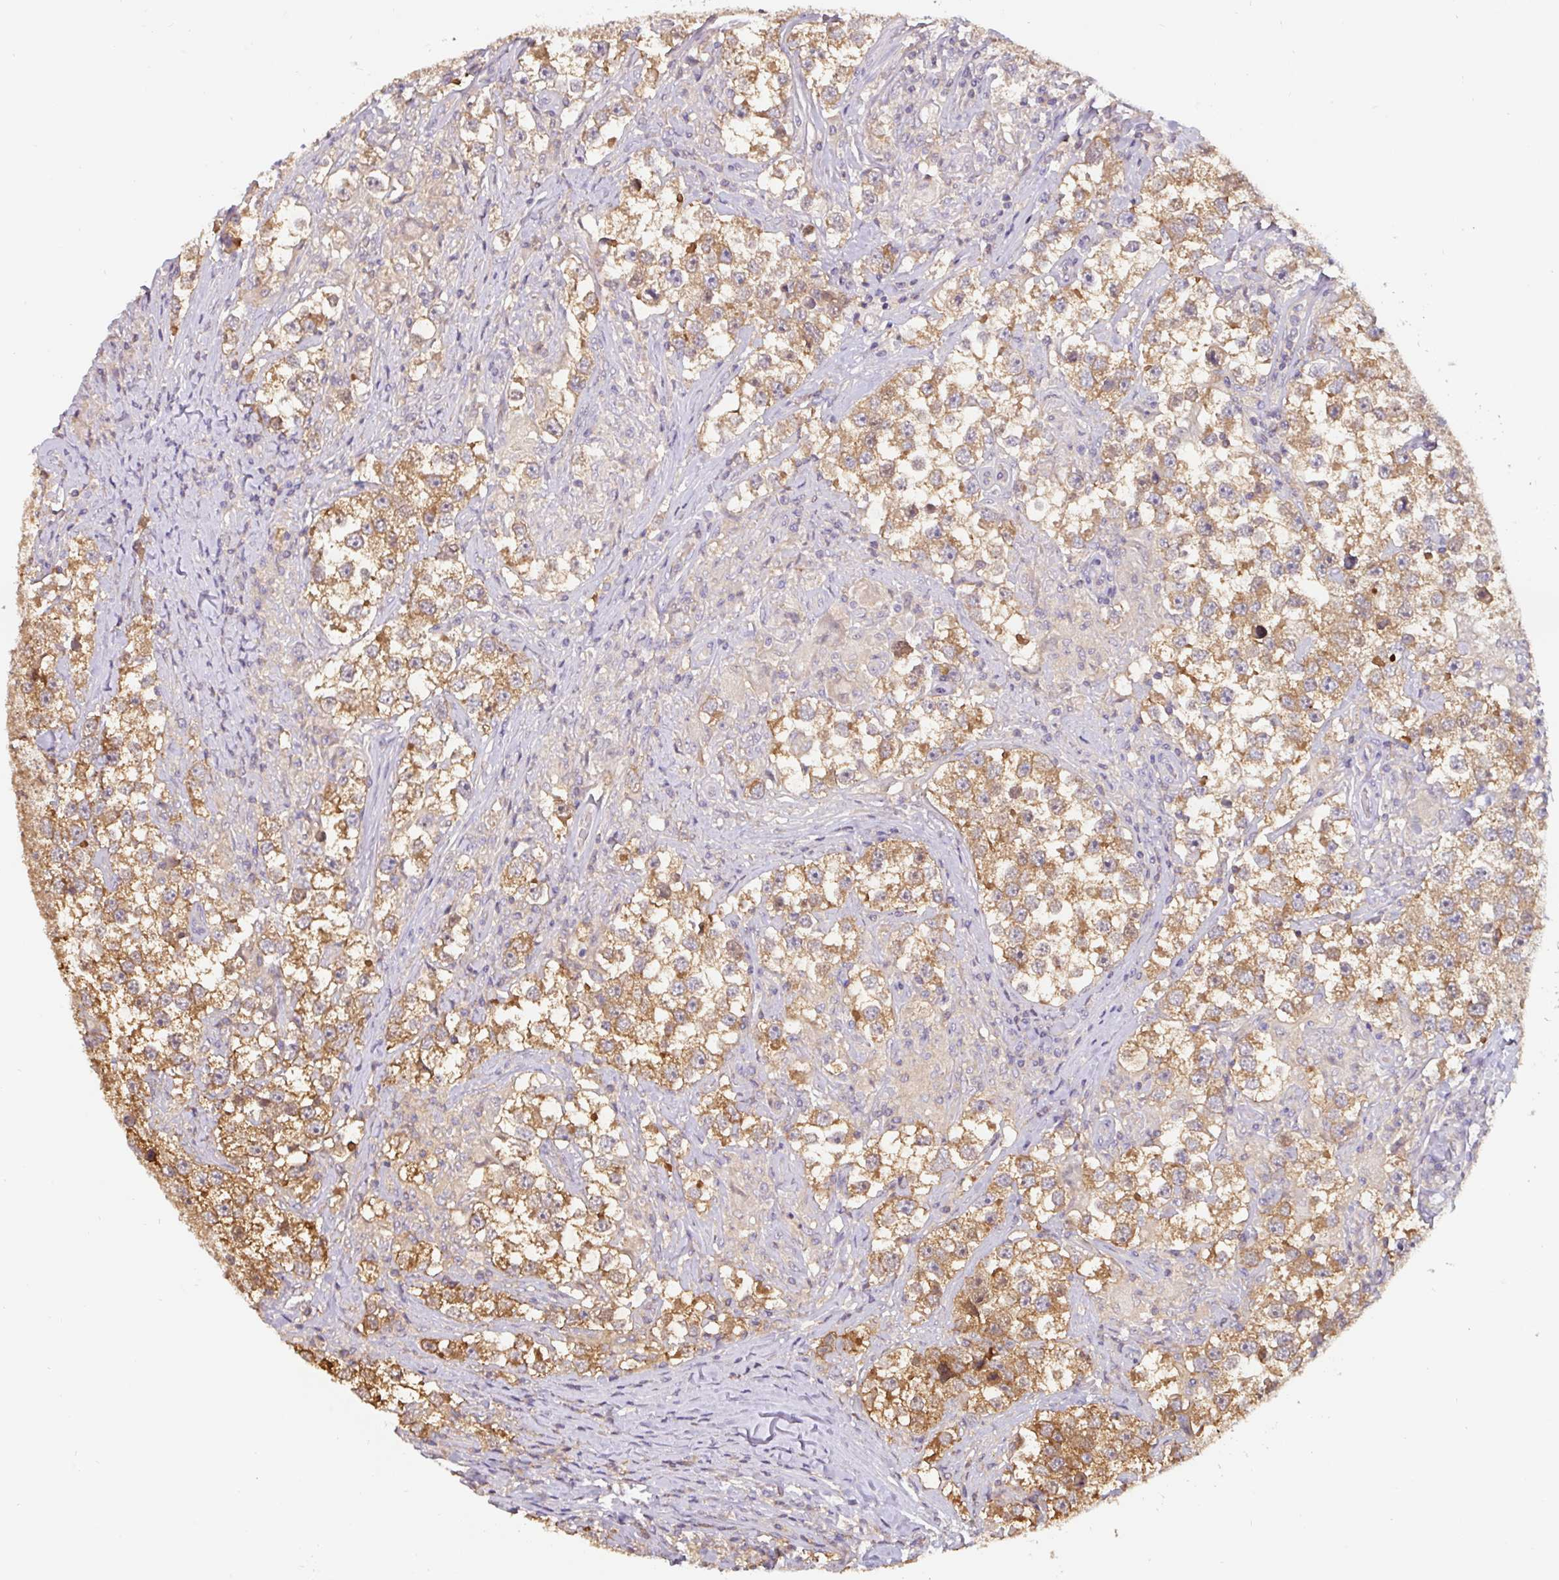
{"staining": {"intensity": "moderate", "quantity": ">75%", "location": "cytoplasmic/membranous"}, "tissue": "testis cancer", "cell_type": "Tumor cells", "image_type": "cancer", "snomed": [{"axis": "morphology", "description": "Seminoma, NOS"}, {"axis": "topography", "description": "Testis"}], "caption": "Seminoma (testis) stained with a brown dye demonstrates moderate cytoplasmic/membranous positive expression in about >75% of tumor cells.", "gene": "ST13", "patient": {"sex": "male", "age": 46}}